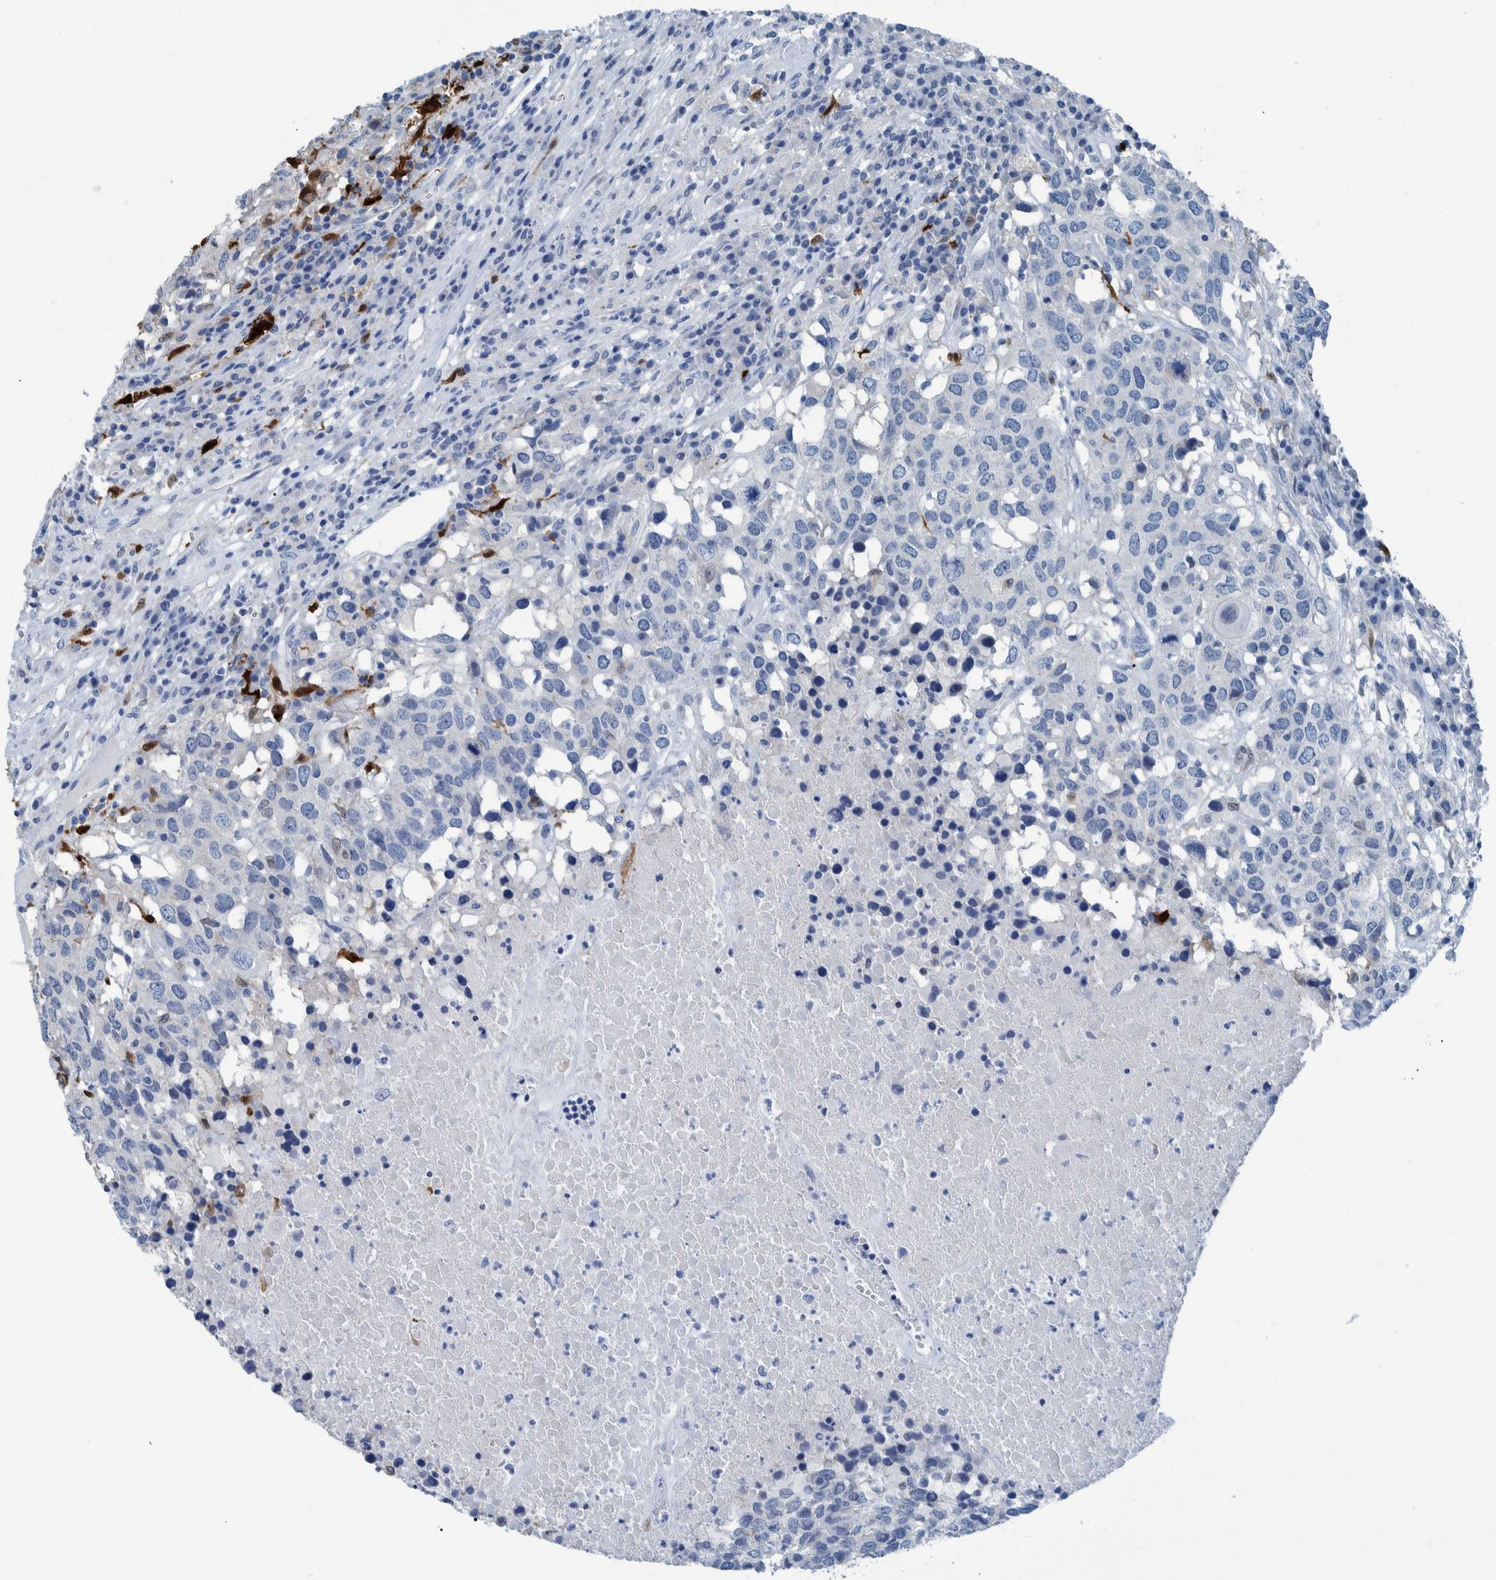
{"staining": {"intensity": "negative", "quantity": "none", "location": "none"}, "tissue": "head and neck cancer", "cell_type": "Tumor cells", "image_type": "cancer", "snomed": [{"axis": "morphology", "description": "Squamous cell carcinoma, NOS"}, {"axis": "topography", "description": "Head-Neck"}], "caption": "Head and neck squamous cell carcinoma was stained to show a protein in brown. There is no significant expression in tumor cells. Brightfield microscopy of immunohistochemistry stained with DAB (3,3'-diaminobenzidine) (brown) and hematoxylin (blue), captured at high magnification.", "gene": "IDO1", "patient": {"sex": "male", "age": 66}}